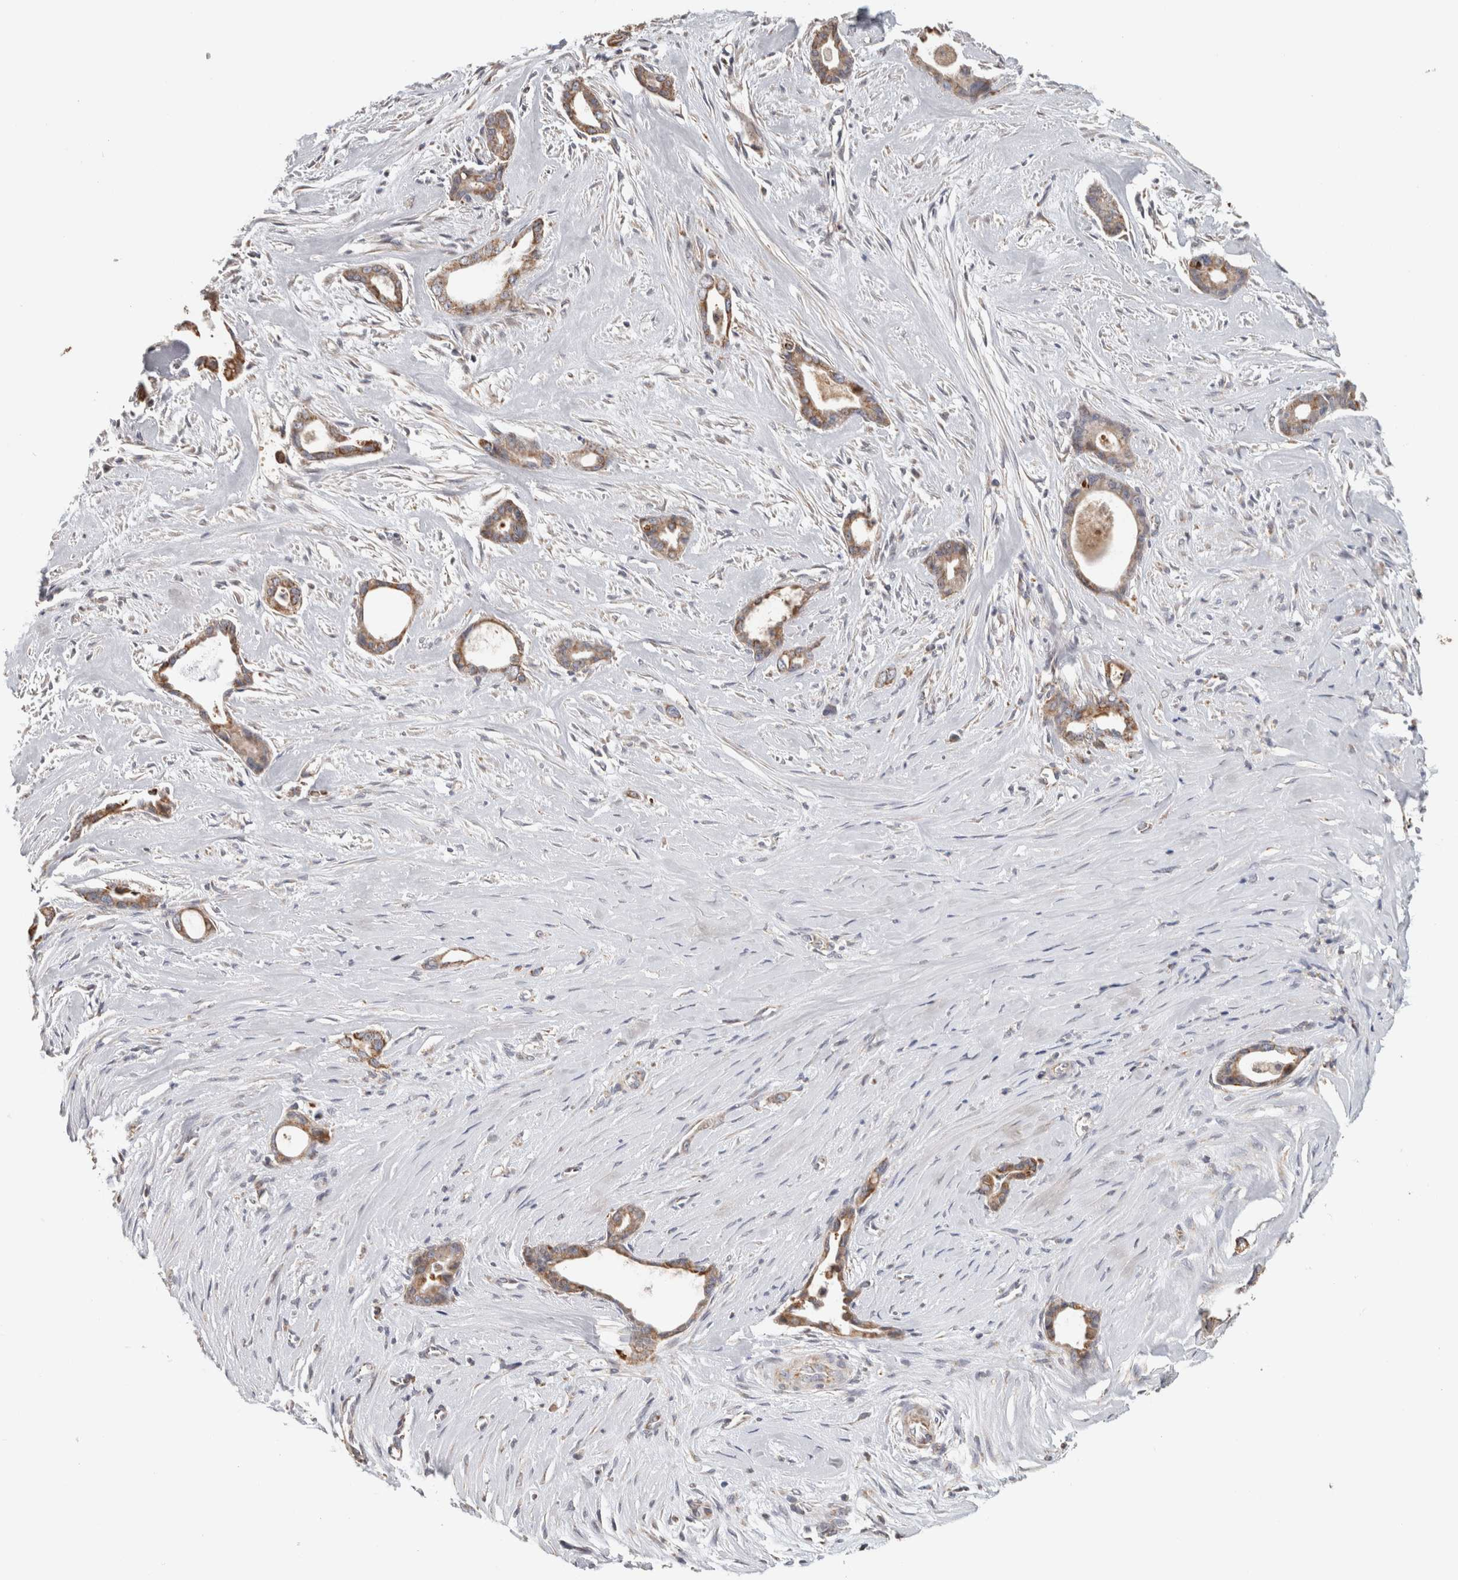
{"staining": {"intensity": "moderate", "quantity": ">75%", "location": "cytoplasmic/membranous"}, "tissue": "liver cancer", "cell_type": "Tumor cells", "image_type": "cancer", "snomed": [{"axis": "morphology", "description": "Cholangiocarcinoma"}, {"axis": "topography", "description": "Liver"}], "caption": "Cholangiocarcinoma (liver) was stained to show a protein in brown. There is medium levels of moderate cytoplasmic/membranous staining in about >75% of tumor cells.", "gene": "ST8SIA1", "patient": {"sex": "female", "age": 55}}